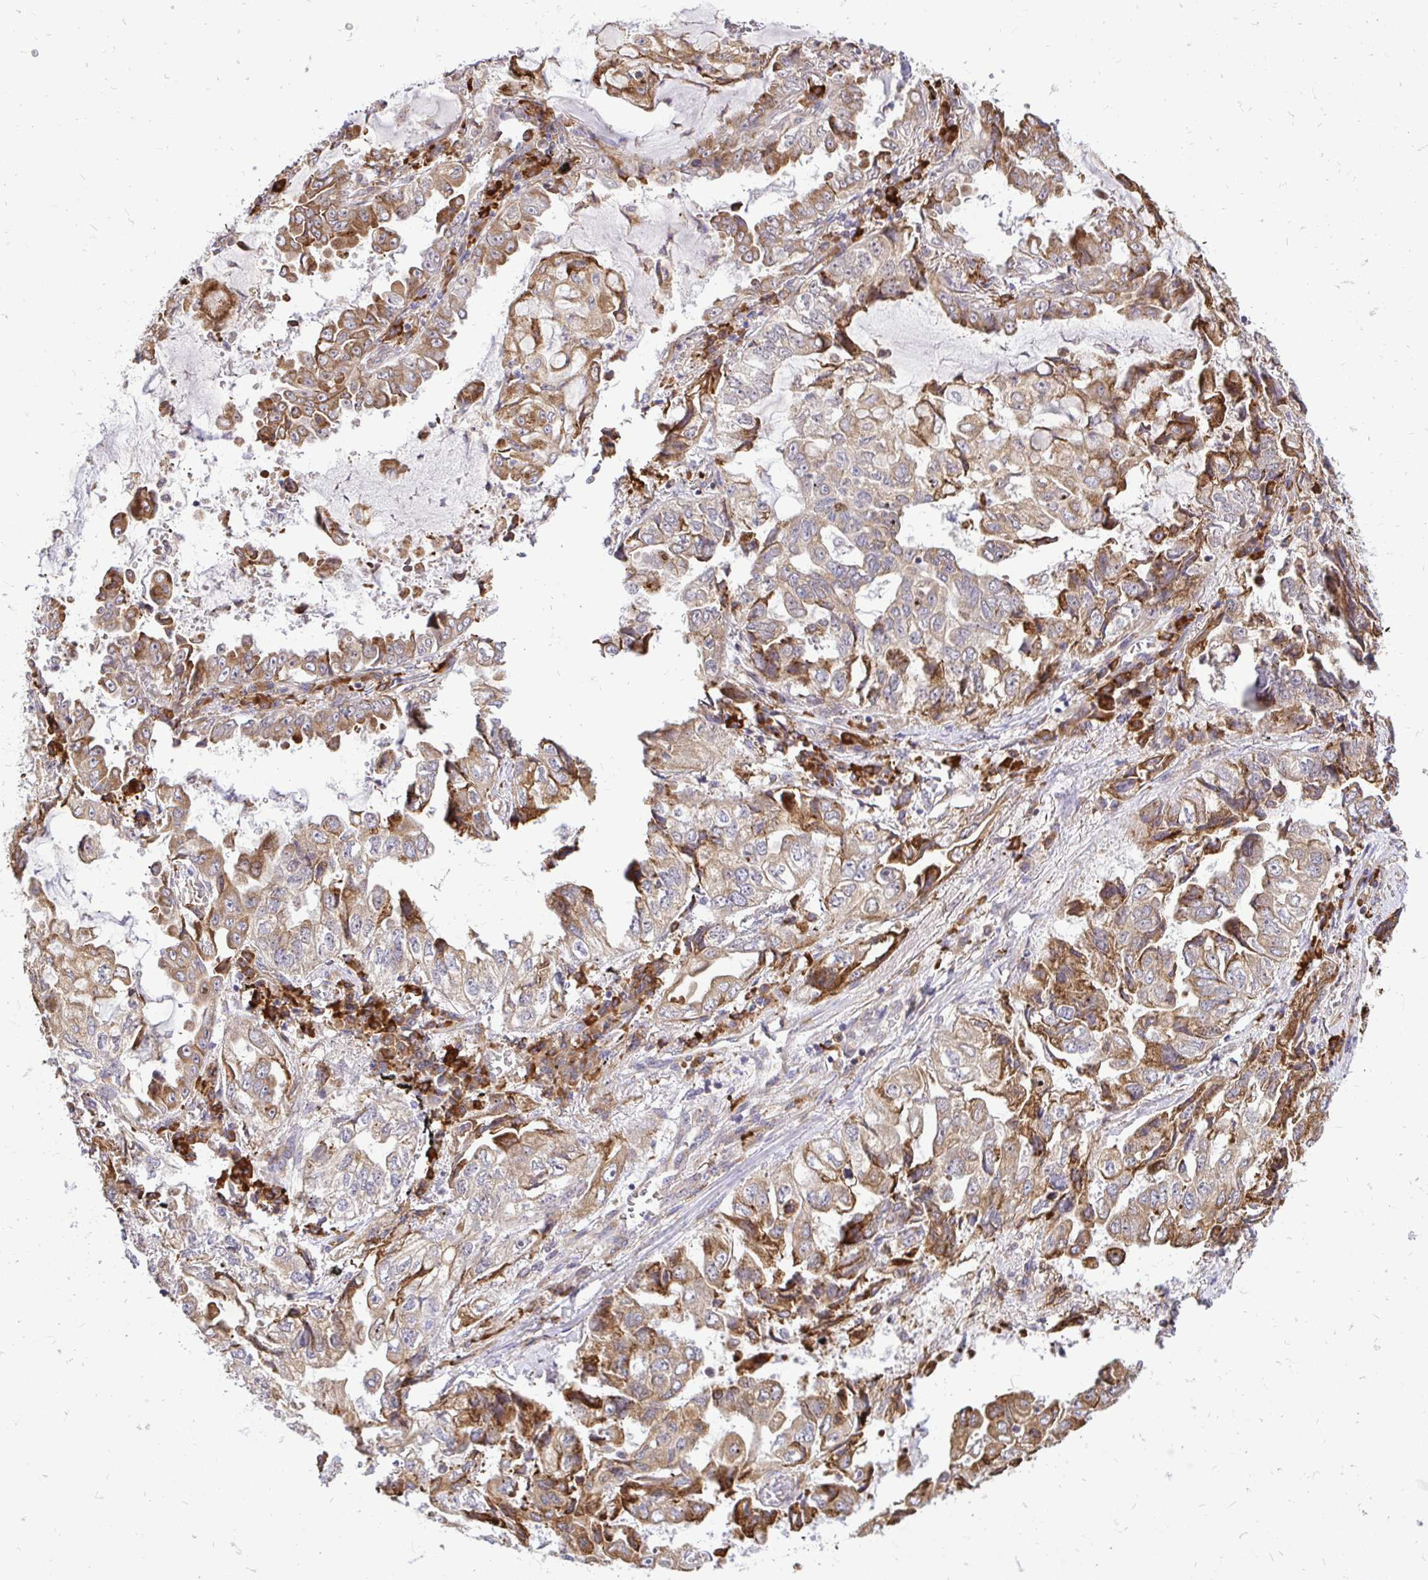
{"staining": {"intensity": "moderate", "quantity": ">75%", "location": "cytoplasmic/membranous"}, "tissue": "lung cancer", "cell_type": "Tumor cells", "image_type": "cancer", "snomed": [{"axis": "morphology", "description": "Adenocarcinoma, NOS"}, {"axis": "topography", "description": "Lung"}], "caption": "Lung cancer (adenocarcinoma) was stained to show a protein in brown. There is medium levels of moderate cytoplasmic/membranous staining in approximately >75% of tumor cells. The staining is performed using DAB (3,3'-diaminobenzidine) brown chromogen to label protein expression. The nuclei are counter-stained blue using hematoxylin.", "gene": "NAALAD2", "patient": {"sex": "female", "age": 52}}